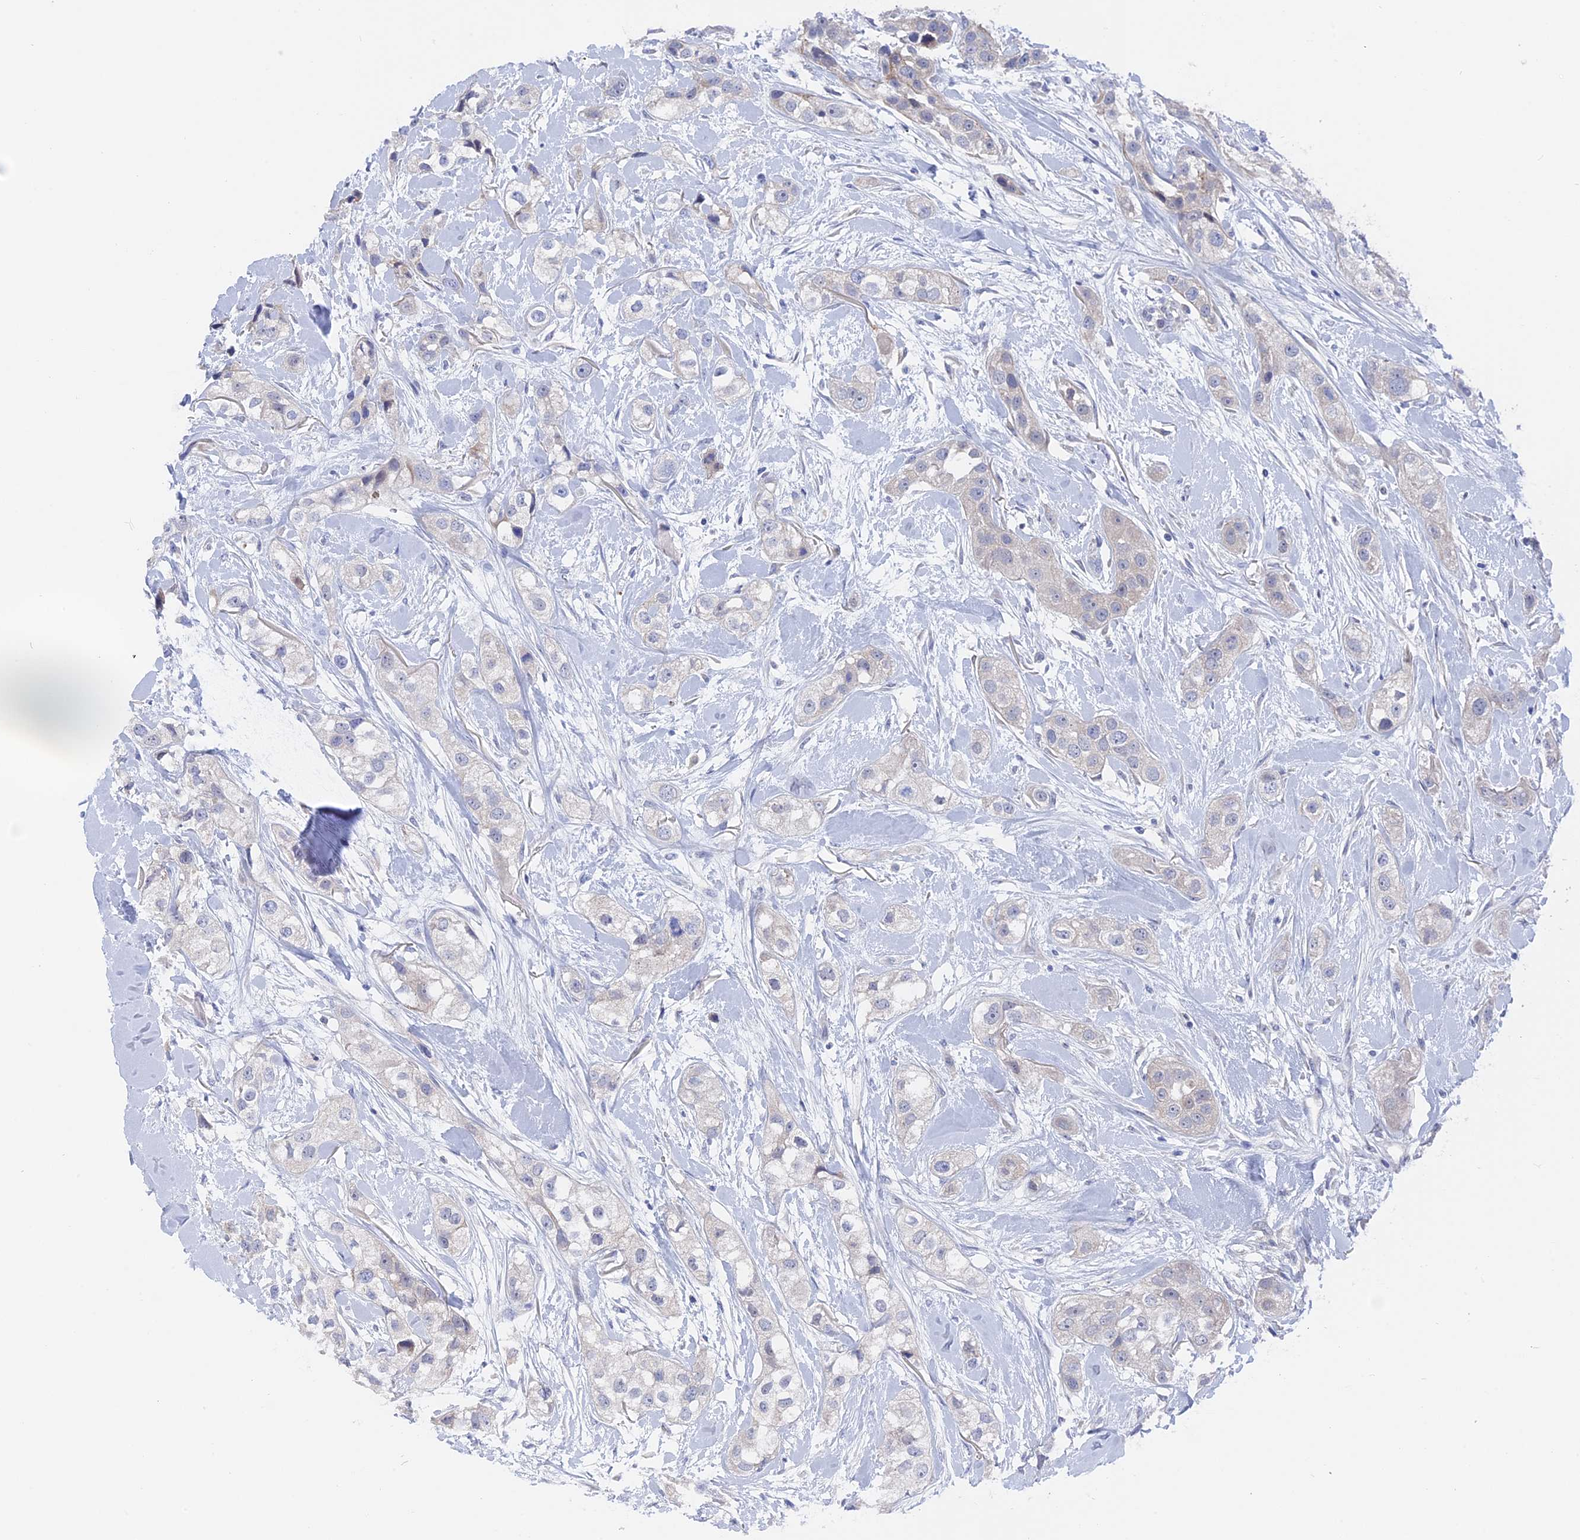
{"staining": {"intensity": "negative", "quantity": "none", "location": "none"}, "tissue": "head and neck cancer", "cell_type": "Tumor cells", "image_type": "cancer", "snomed": [{"axis": "morphology", "description": "Normal tissue, NOS"}, {"axis": "morphology", "description": "Squamous cell carcinoma, NOS"}, {"axis": "topography", "description": "Skeletal muscle"}, {"axis": "topography", "description": "Head-Neck"}], "caption": "DAB immunohistochemical staining of head and neck cancer (squamous cell carcinoma) shows no significant staining in tumor cells.", "gene": "DACT3", "patient": {"sex": "male", "age": 51}}